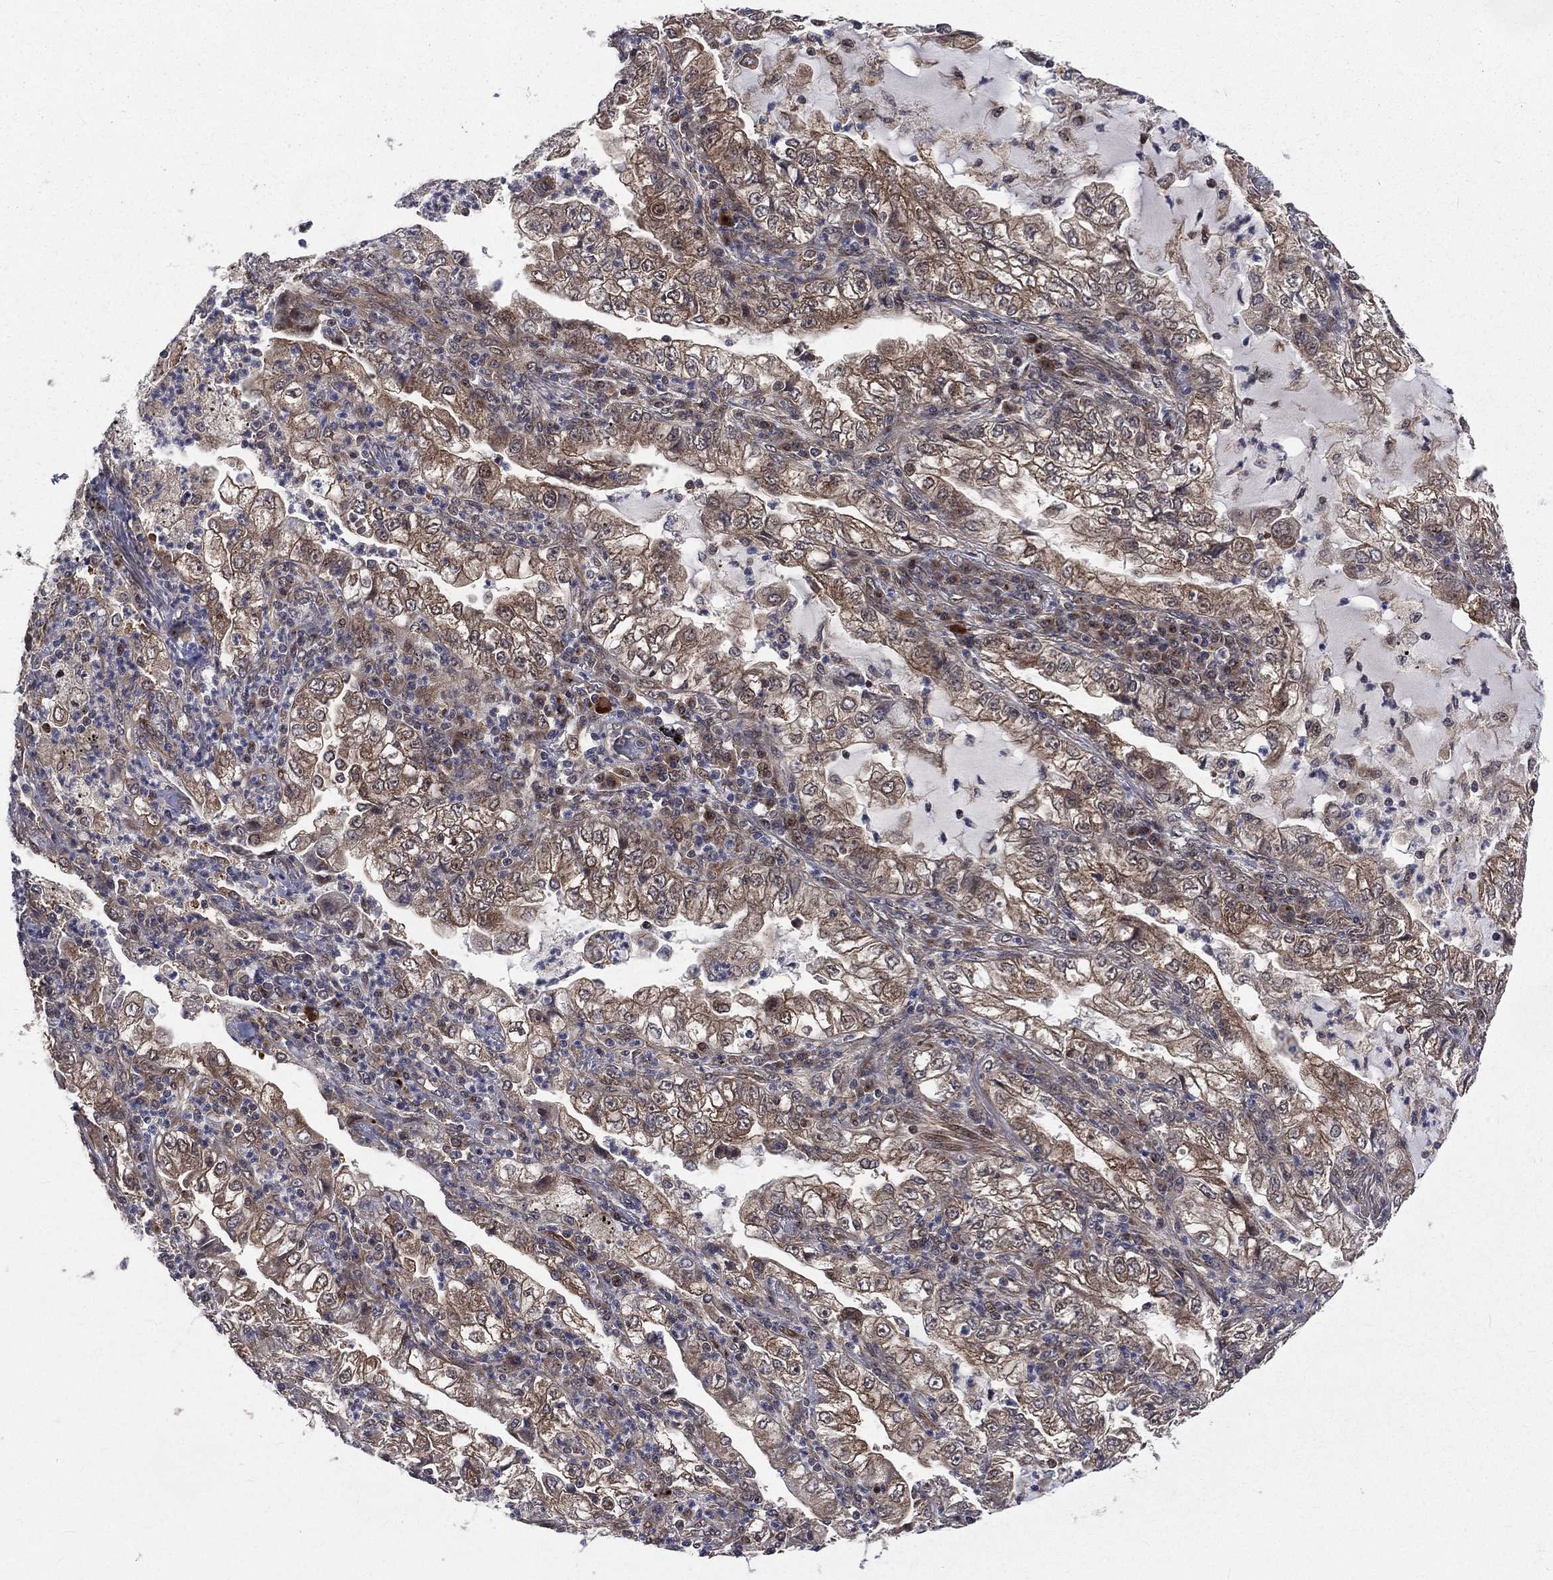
{"staining": {"intensity": "weak", "quantity": ">75%", "location": "cytoplasmic/membranous"}, "tissue": "lung cancer", "cell_type": "Tumor cells", "image_type": "cancer", "snomed": [{"axis": "morphology", "description": "Adenocarcinoma, NOS"}, {"axis": "topography", "description": "Lung"}], "caption": "Lung adenocarcinoma stained with DAB (3,3'-diaminobenzidine) immunohistochemistry (IHC) exhibits low levels of weak cytoplasmic/membranous expression in approximately >75% of tumor cells.", "gene": "ARL3", "patient": {"sex": "female", "age": 73}}